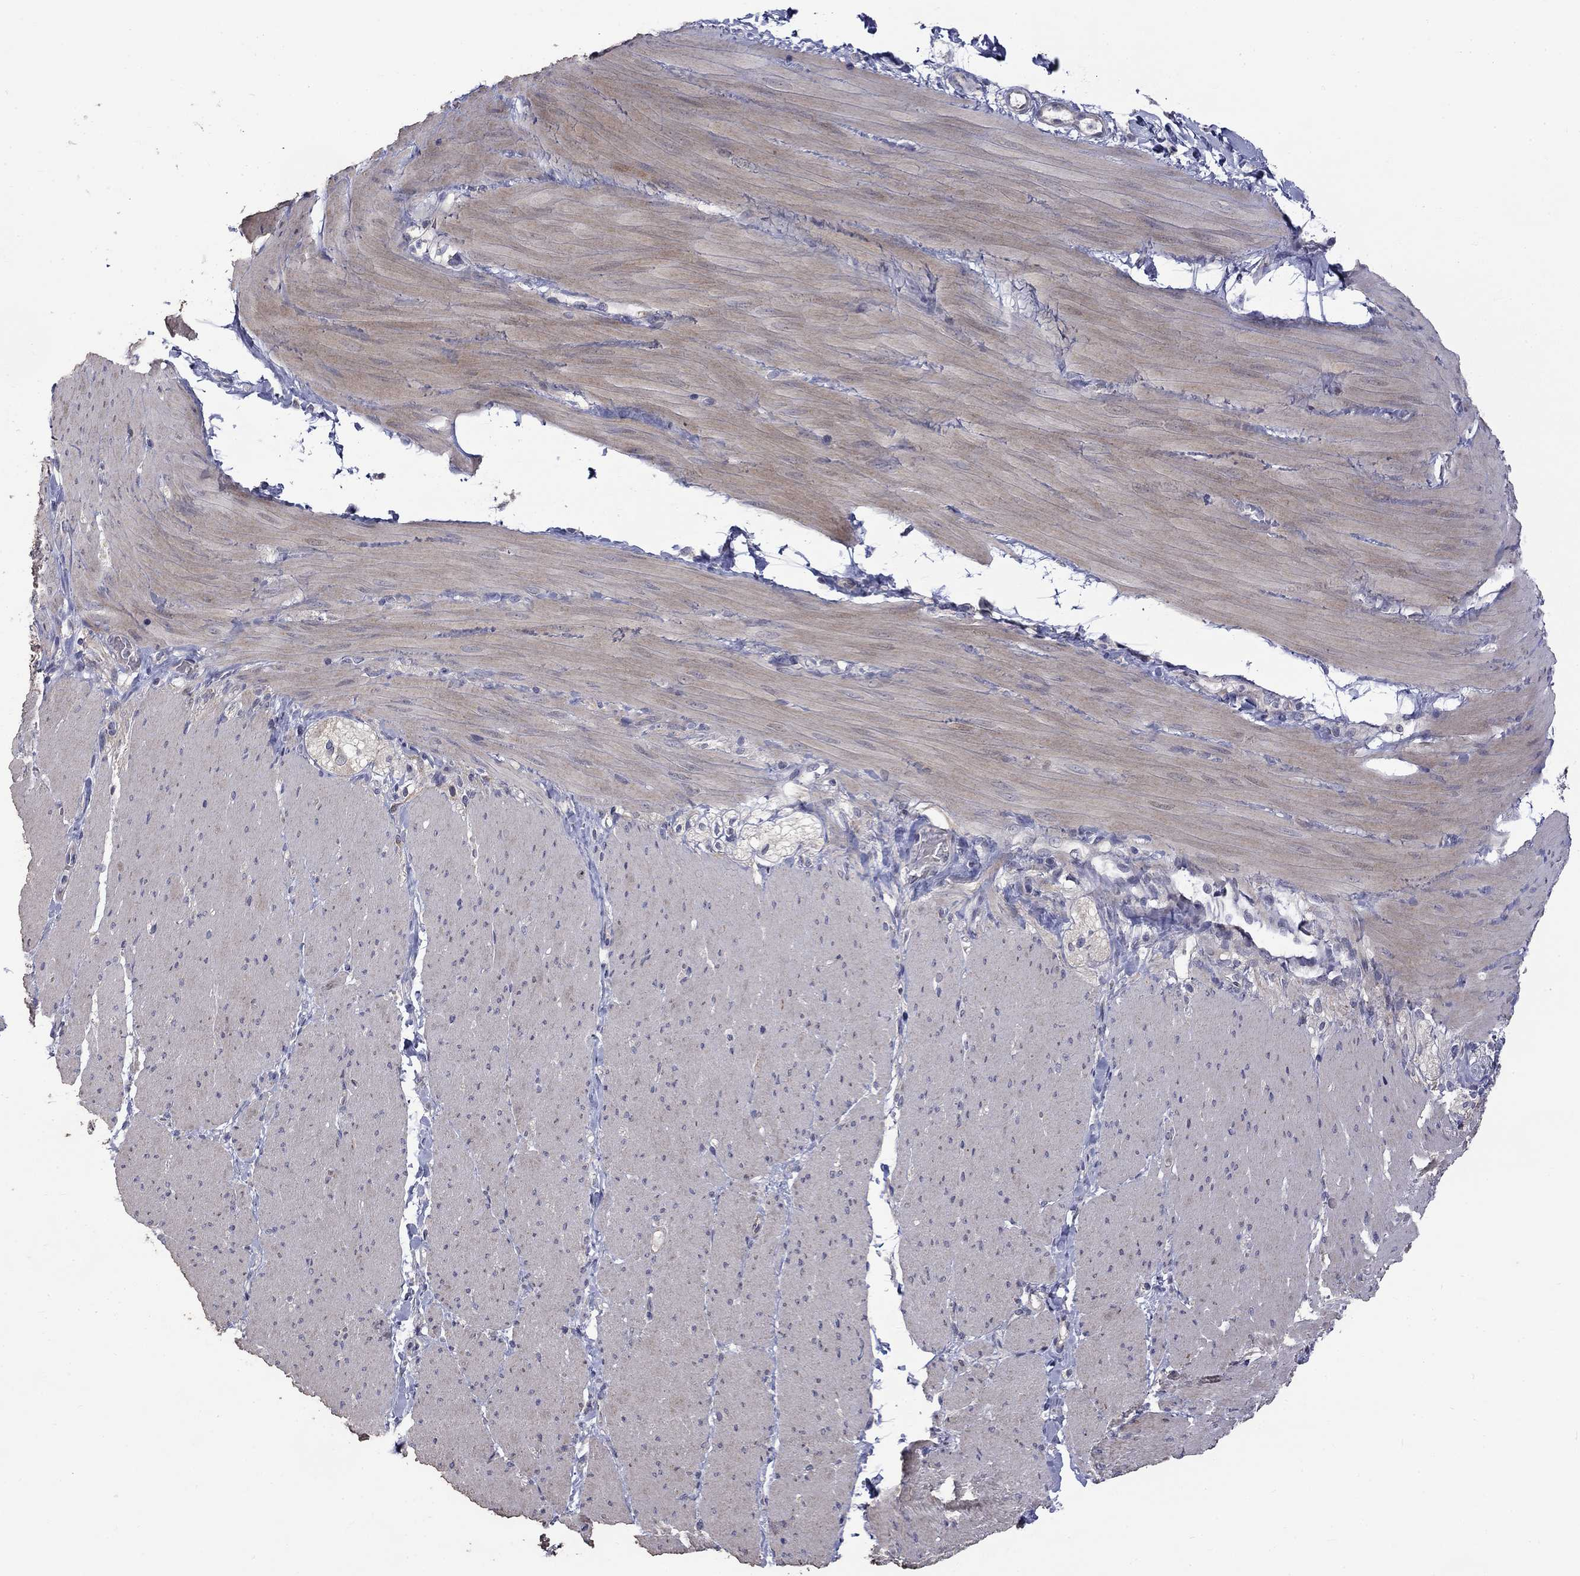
{"staining": {"intensity": "negative", "quantity": "none", "location": "none"}, "tissue": "adipose tissue", "cell_type": "Adipocytes", "image_type": "normal", "snomed": [{"axis": "morphology", "description": "Normal tissue, NOS"}, {"axis": "topography", "description": "Smooth muscle"}, {"axis": "topography", "description": "Duodenum"}, {"axis": "topography", "description": "Peripheral nerve tissue"}], "caption": "Unremarkable adipose tissue was stained to show a protein in brown. There is no significant positivity in adipocytes. (Stains: DAB immunohistochemistry with hematoxylin counter stain, Microscopy: brightfield microscopy at high magnification).", "gene": "SLC39A14", "patient": {"sex": "female", "age": 61}}